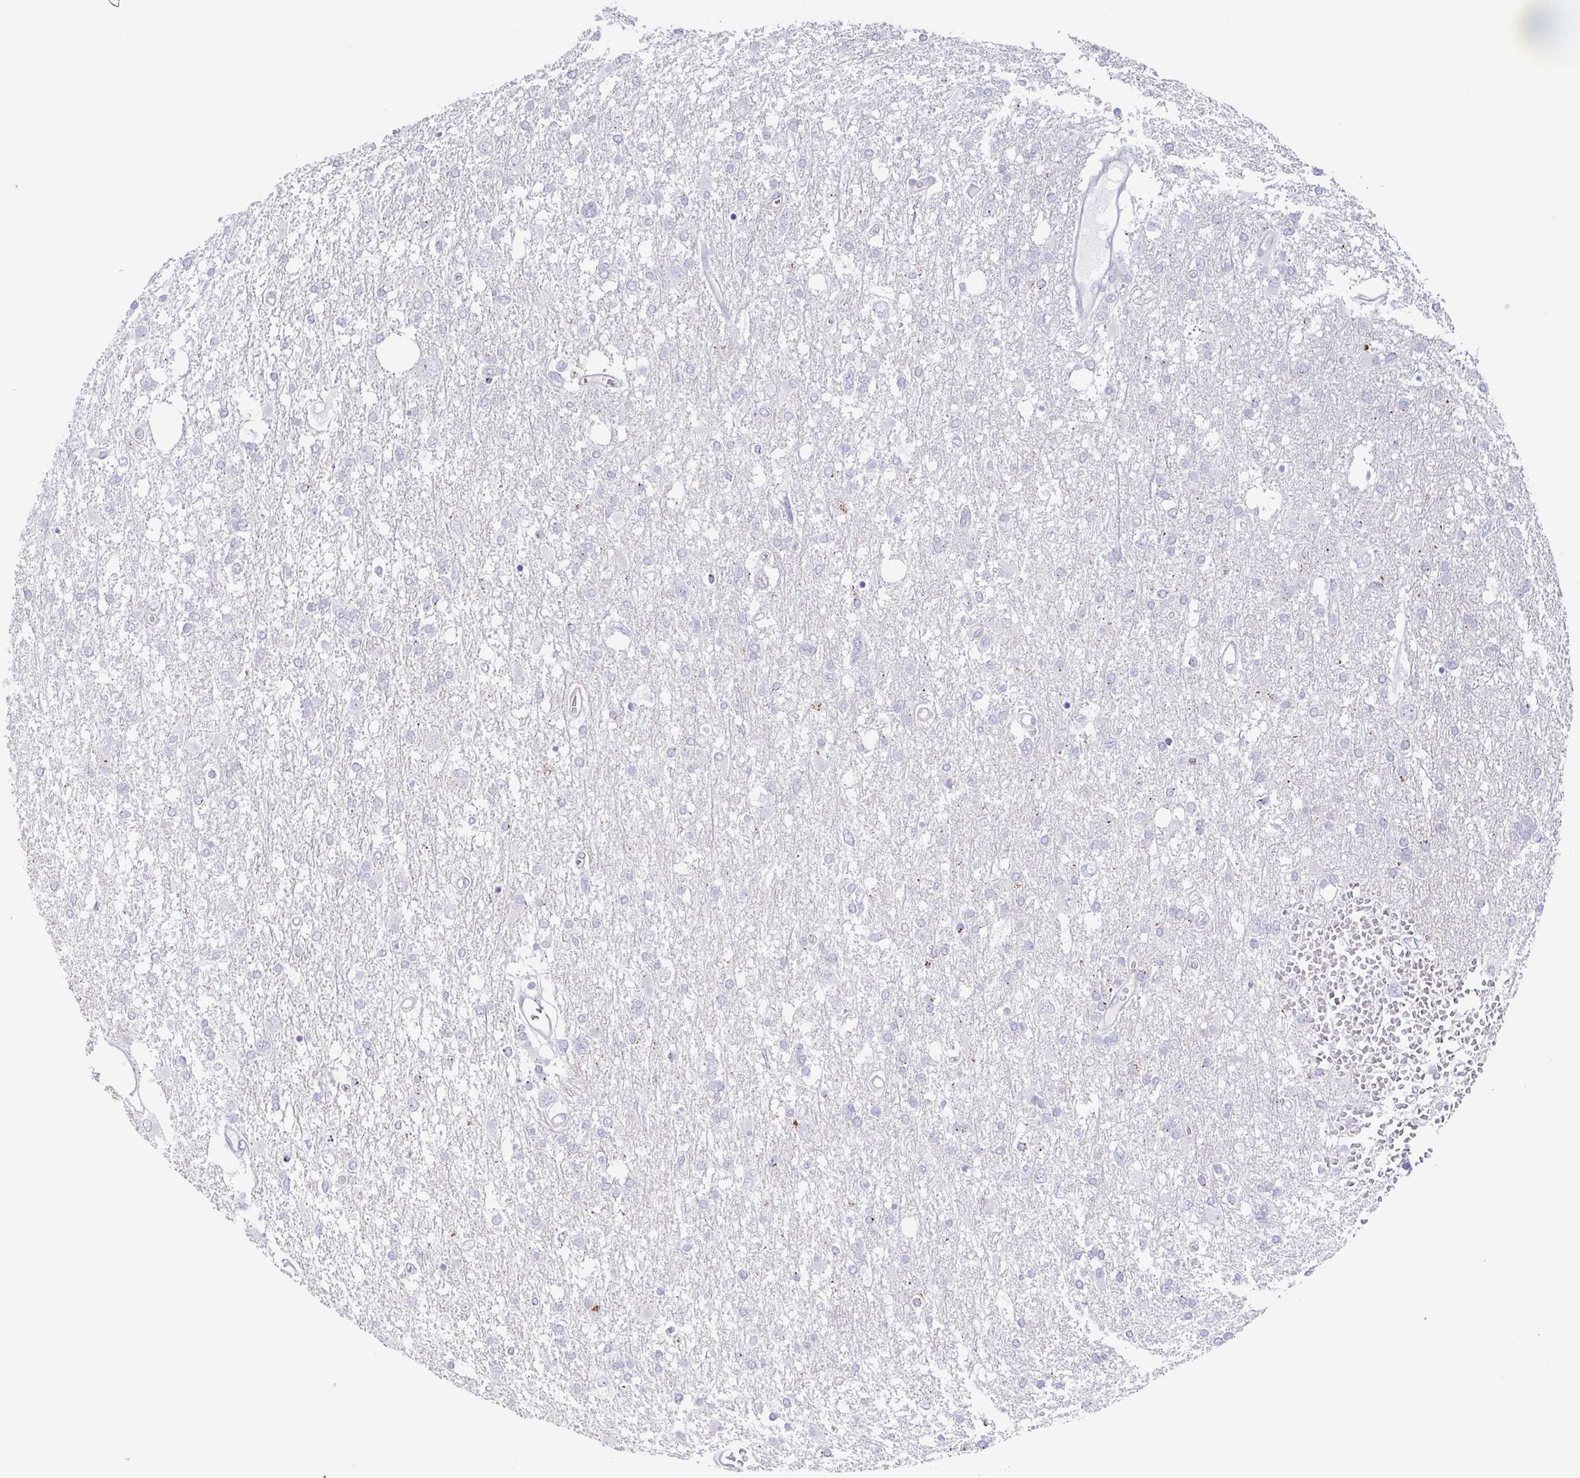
{"staining": {"intensity": "negative", "quantity": "none", "location": "none"}, "tissue": "glioma", "cell_type": "Tumor cells", "image_type": "cancer", "snomed": [{"axis": "morphology", "description": "Glioma, malignant, High grade"}, {"axis": "topography", "description": "Brain"}], "caption": "High magnification brightfield microscopy of malignant high-grade glioma stained with DAB (3,3'-diaminobenzidine) (brown) and counterstained with hematoxylin (blue): tumor cells show no significant expression.", "gene": "CHMP5", "patient": {"sex": "male", "age": 61}}